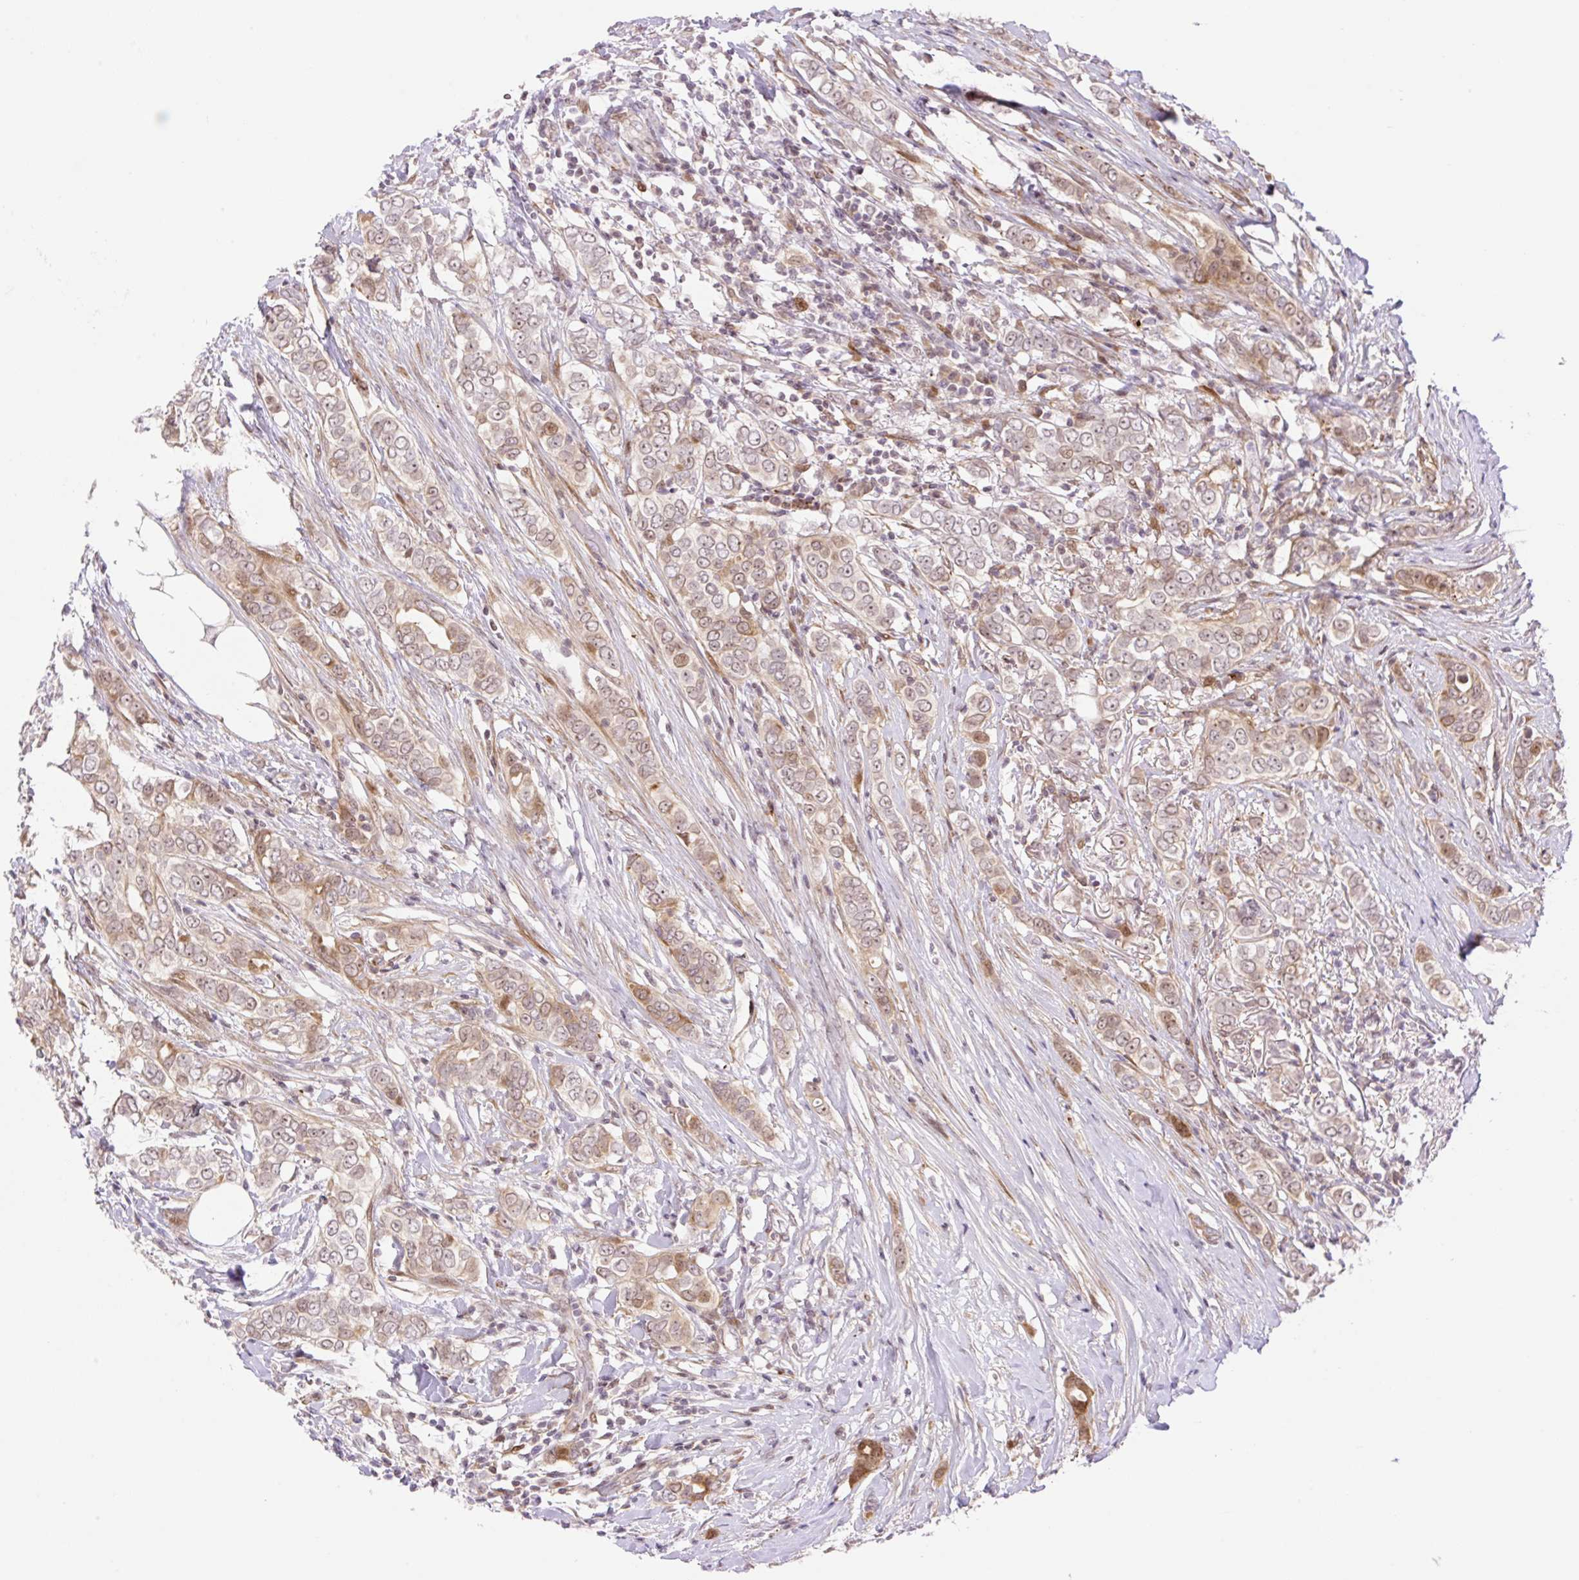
{"staining": {"intensity": "moderate", "quantity": "25%-75%", "location": "cytoplasmic/membranous,nuclear"}, "tissue": "breast cancer", "cell_type": "Tumor cells", "image_type": "cancer", "snomed": [{"axis": "morphology", "description": "Lobular carcinoma"}, {"axis": "topography", "description": "Breast"}], "caption": "Immunohistochemistry (DAB) staining of breast cancer displays moderate cytoplasmic/membranous and nuclear protein positivity in approximately 25%-75% of tumor cells.", "gene": "ZFP41", "patient": {"sex": "female", "age": 51}}